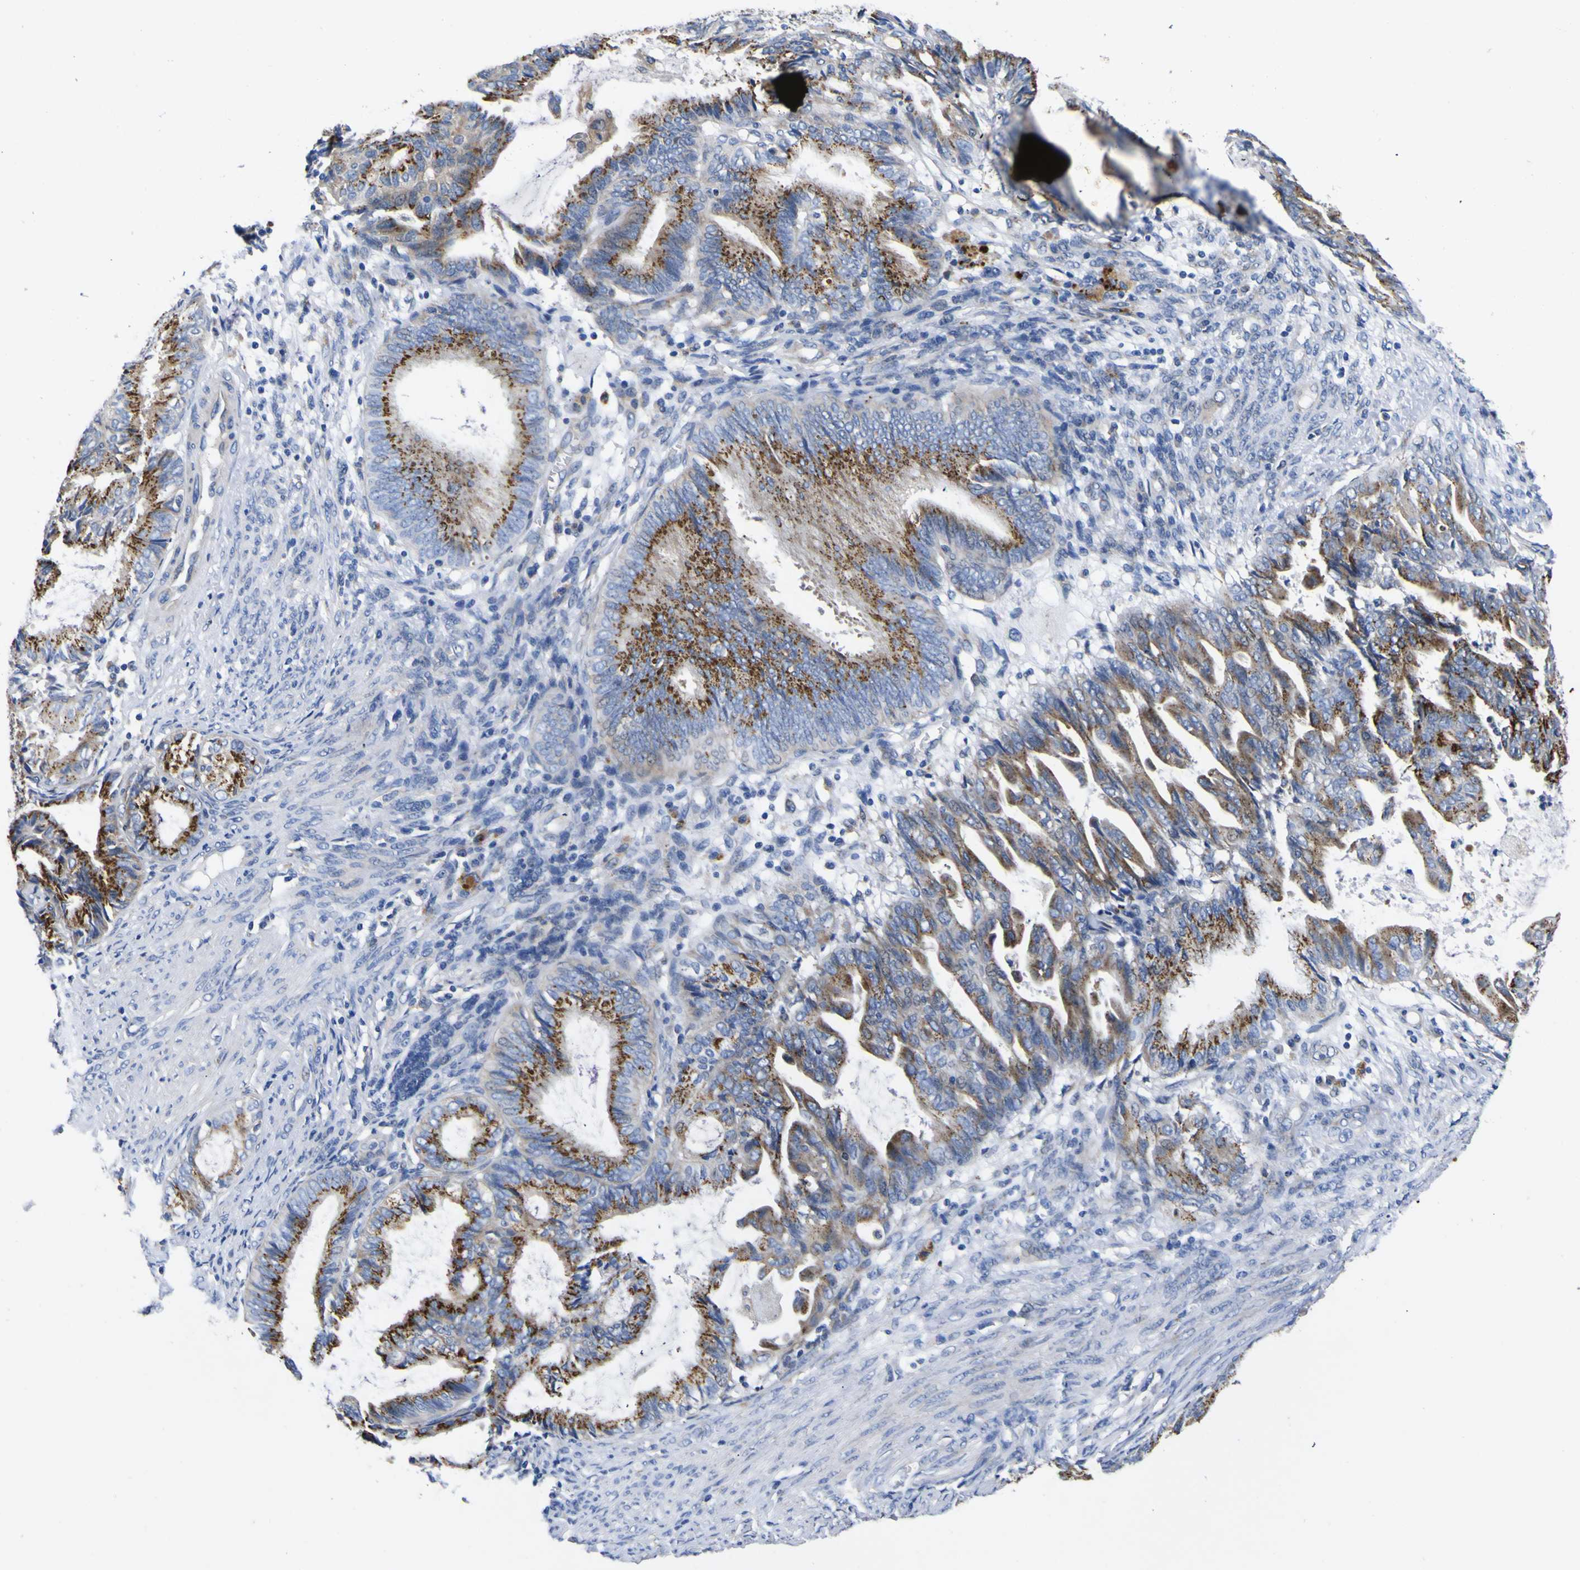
{"staining": {"intensity": "moderate", "quantity": ">75%", "location": "cytoplasmic/membranous"}, "tissue": "endometrial cancer", "cell_type": "Tumor cells", "image_type": "cancer", "snomed": [{"axis": "morphology", "description": "Adenocarcinoma, NOS"}, {"axis": "topography", "description": "Endometrium"}], "caption": "Brown immunohistochemical staining in human endometrial cancer (adenocarcinoma) displays moderate cytoplasmic/membranous expression in about >75% of tumor cells.", "gene": "COA1", "patient": {"sex": "female", "age": 86}}